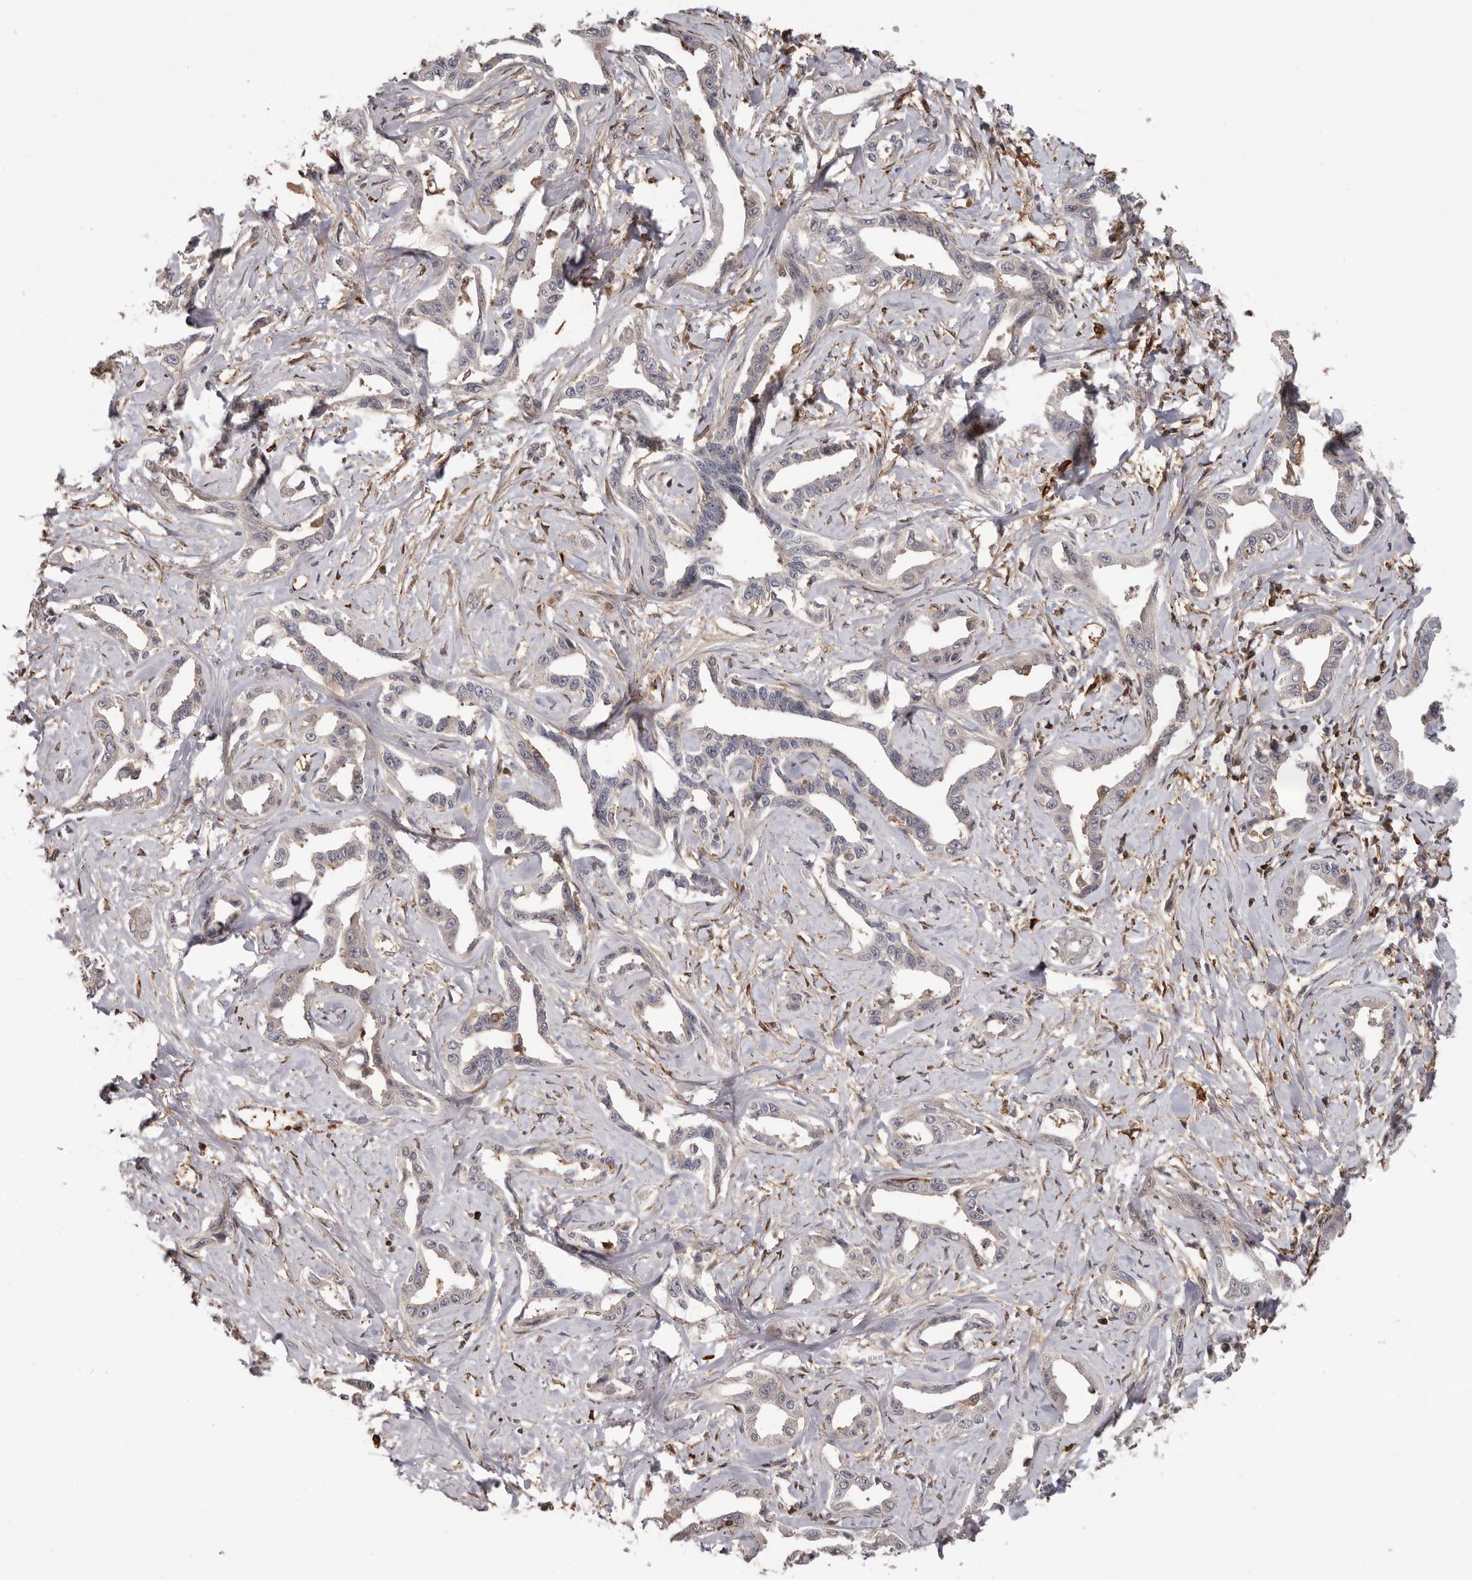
{"staining": {"intensity": "negative", "quantity": "none", "location": "none"}, "tissue": "liver cancer", "cell_type": "Tumor cells", "image_type": "cancer", "snomed": [{"axis": "morphology", "description": "Cholangiocarcinoma"}, {"axis": "topography", "description": "Liver"}], "caption": "An IHC micrograph of cholangiocarcinoma (liver) is shown. There is no staining in tumor cells of cholangiocarcinoma (liver).", "gene": "PRR12", "patient": {"sex": "male", "age": 59}}